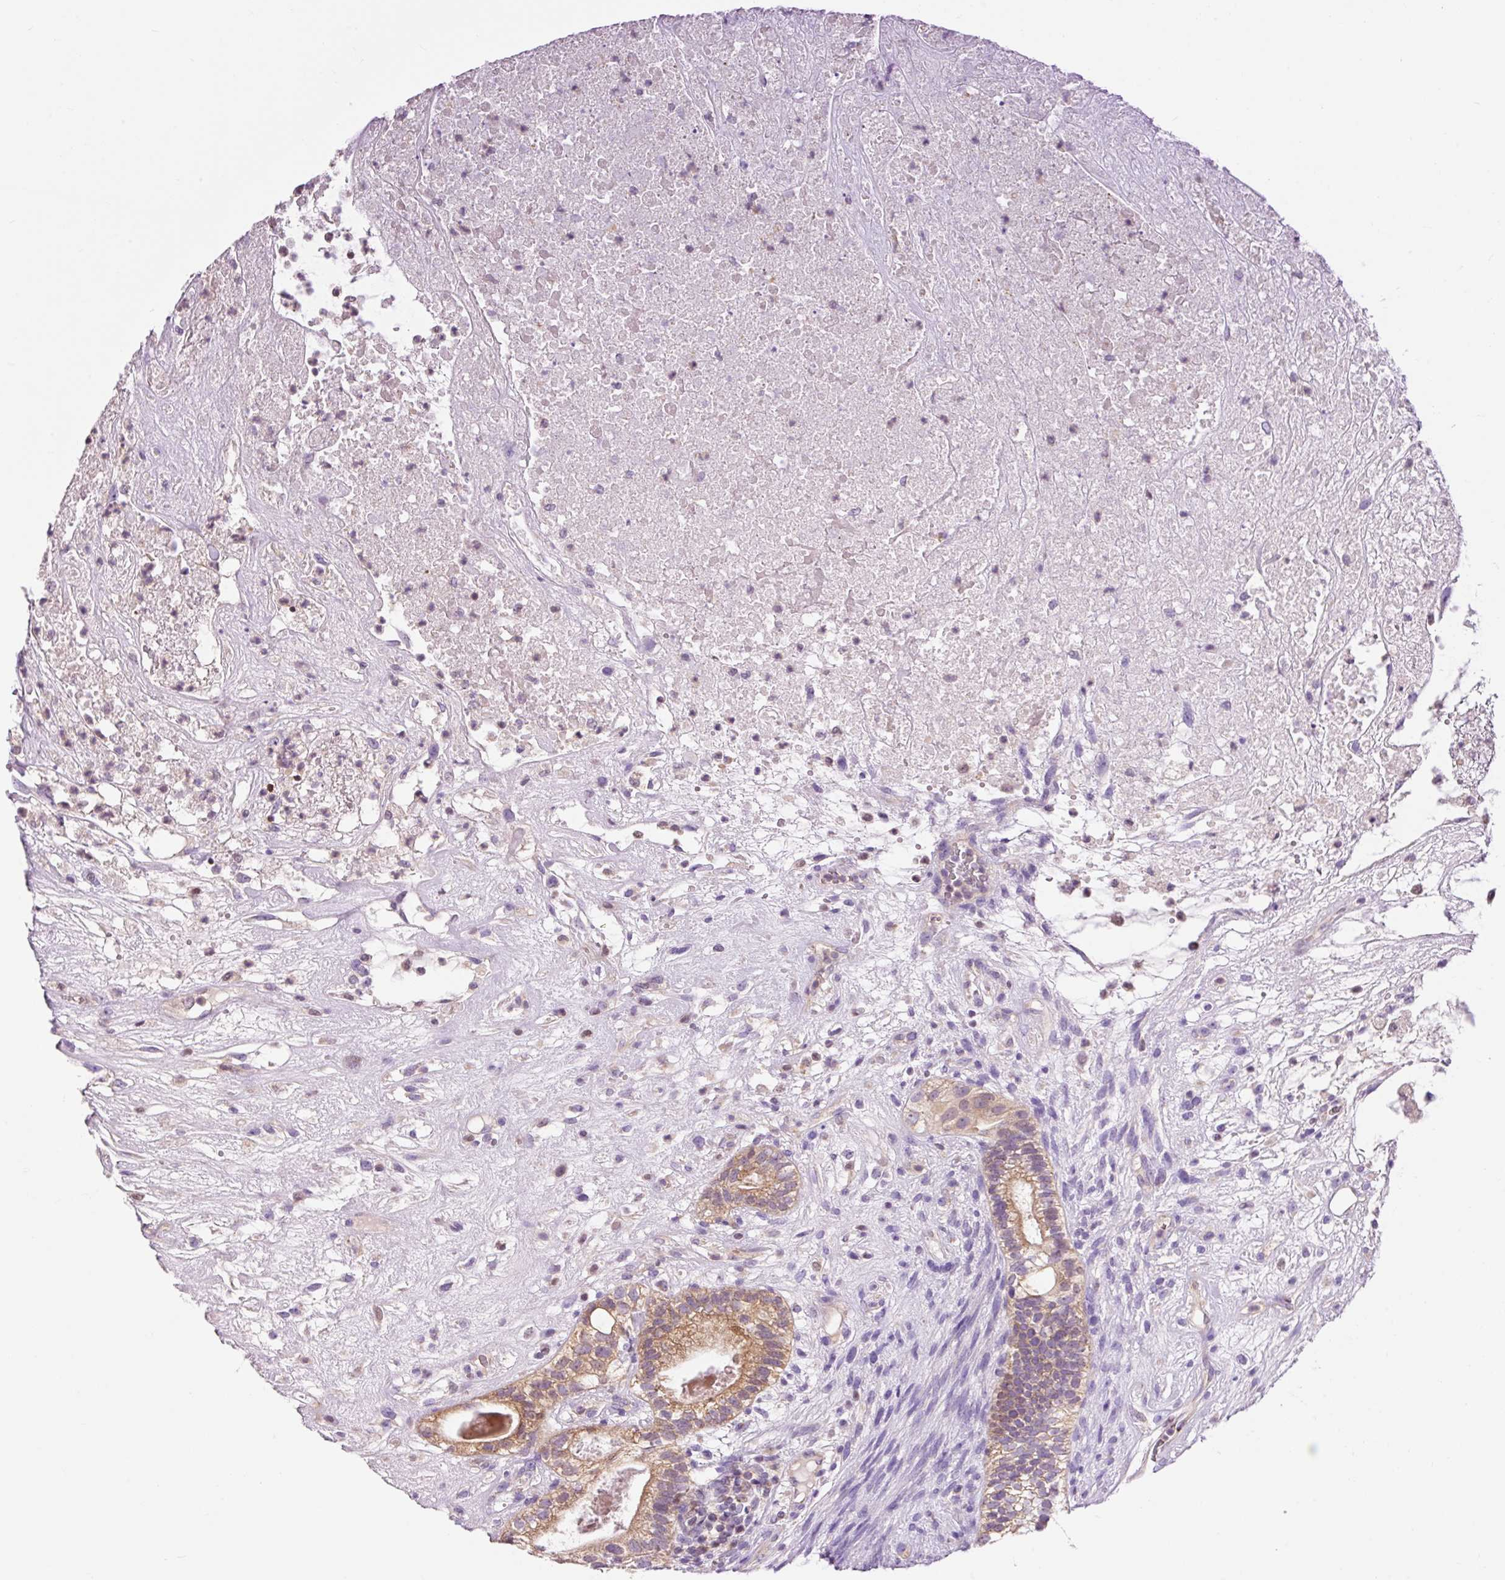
{"staining": {"intensity": "moderate", "quantity": "25%-75%", "location": "cytoplasmic/membranous"}, "tissue": "testis cancer", "cell_type": "Tumor cells", "image_type": "cancer", "snomed": [{"axis": "morphology", "description": "Seminoma, NOS"}, {"axis": "morphology", "description": "Carcinoma, Embryonal, NOS"}, {"axis": "topography", "description": "Testis"}], "caption": "Testis seminoma stained for a protein shows moderate cytoplasmic/membranous positivity in tumor cells.", "gene": "IMMT", "patient": {"sex": "male", "age": 41}}